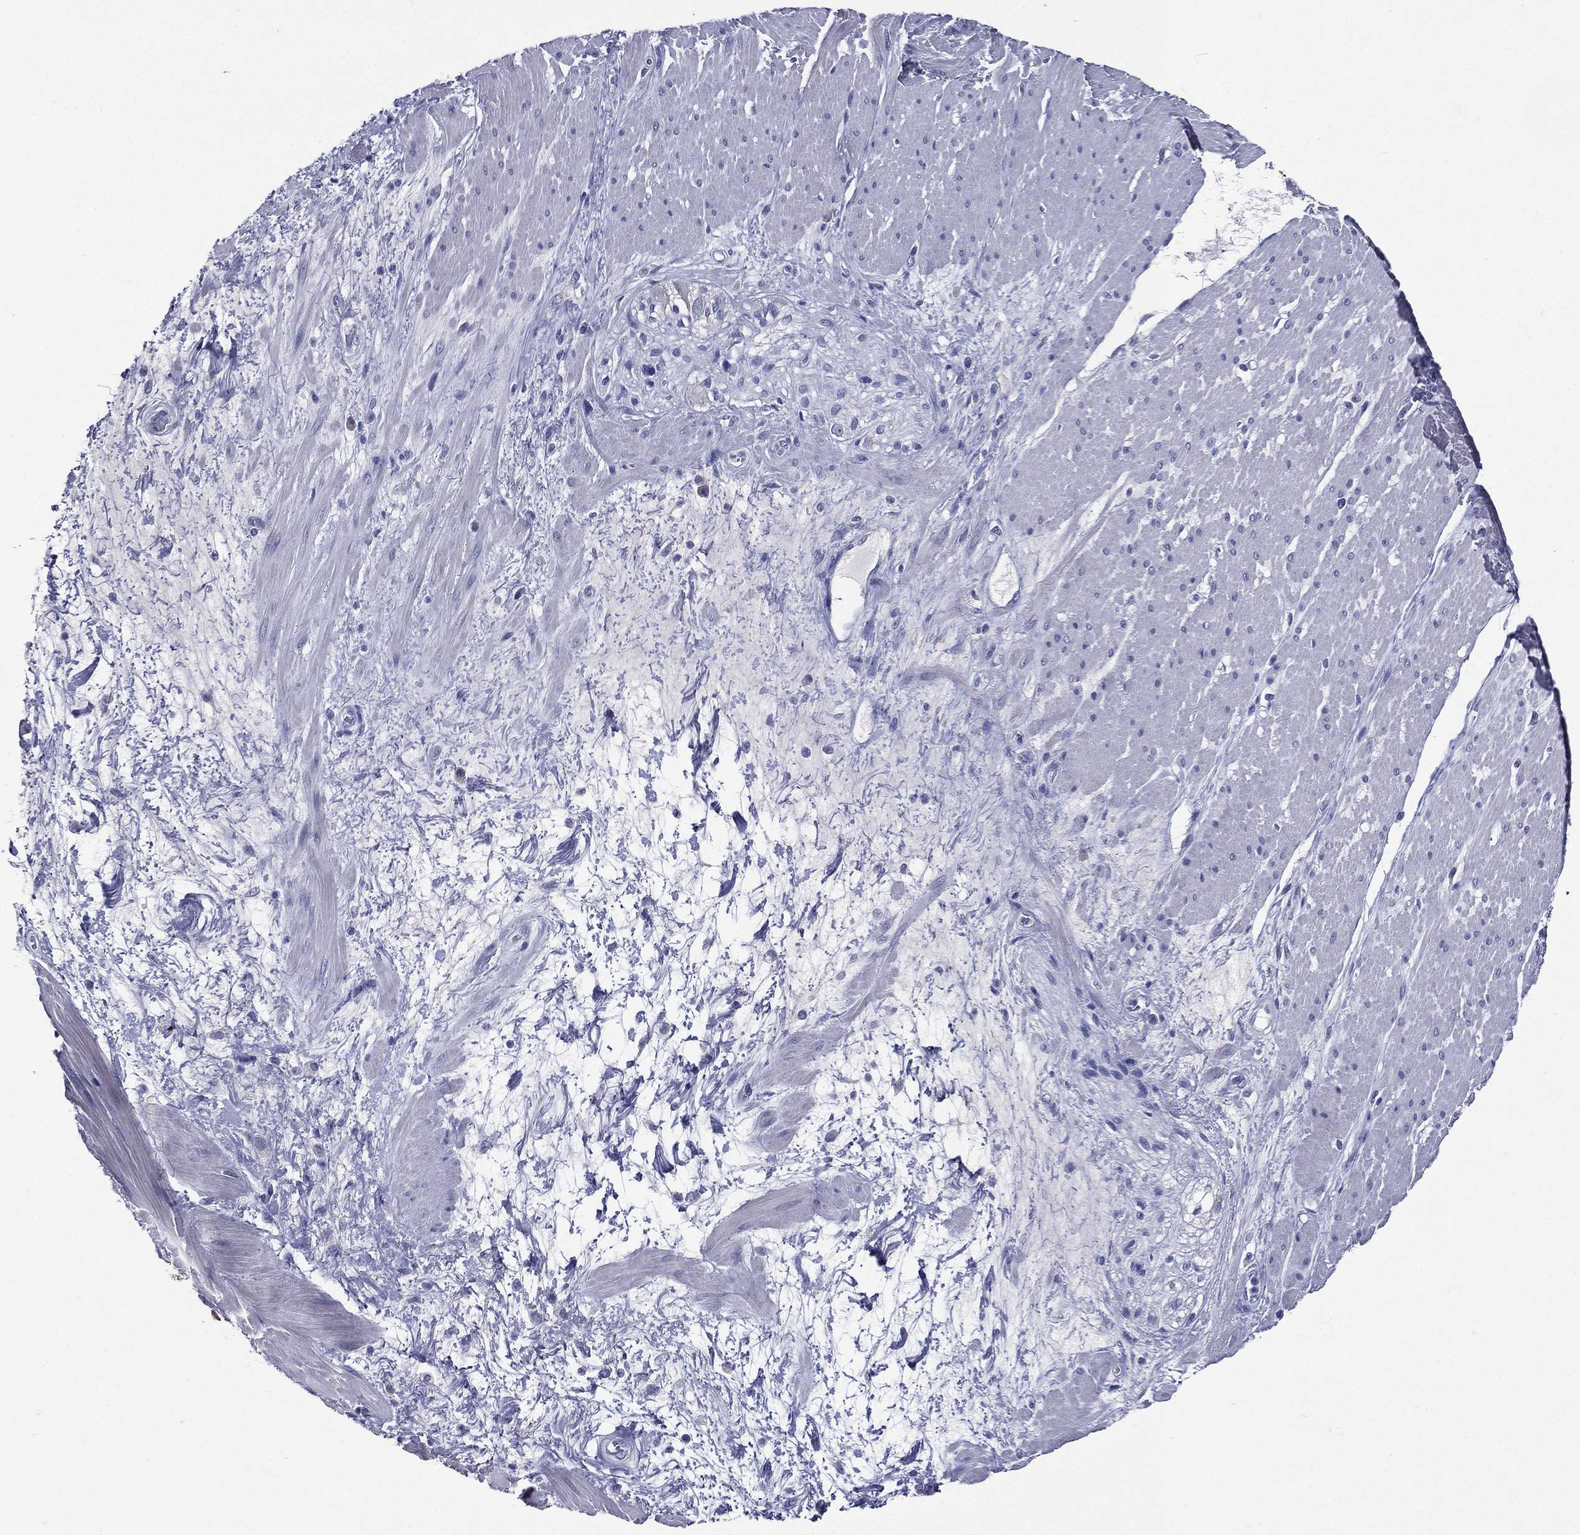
{"staining": {"intensity": "negative", "quantity": "none", "location": "none"}, "tissue": "smooth muscle", "cell_type": "Smooth muscle cells", "image_type": "normal", "snomed": [{"axis": "morphology", "description": "Normal tissue, NOS"}, {"axis": "topography", "description": "Soft tissue"}, {"axis": "topography", "description": "Smooth muscle"}], "caption": "The micrograph demonstrates no staining of smooth muscle cells in benign smooth muscle. (Stains: DAB (3,3'-diaminobenzidine) IHC with hematoxylin counter stain, Microscopy: brightfield microscopy at high magnification).", "gene": "TGM1", "patient": {"sex": "male", "age": 72}}